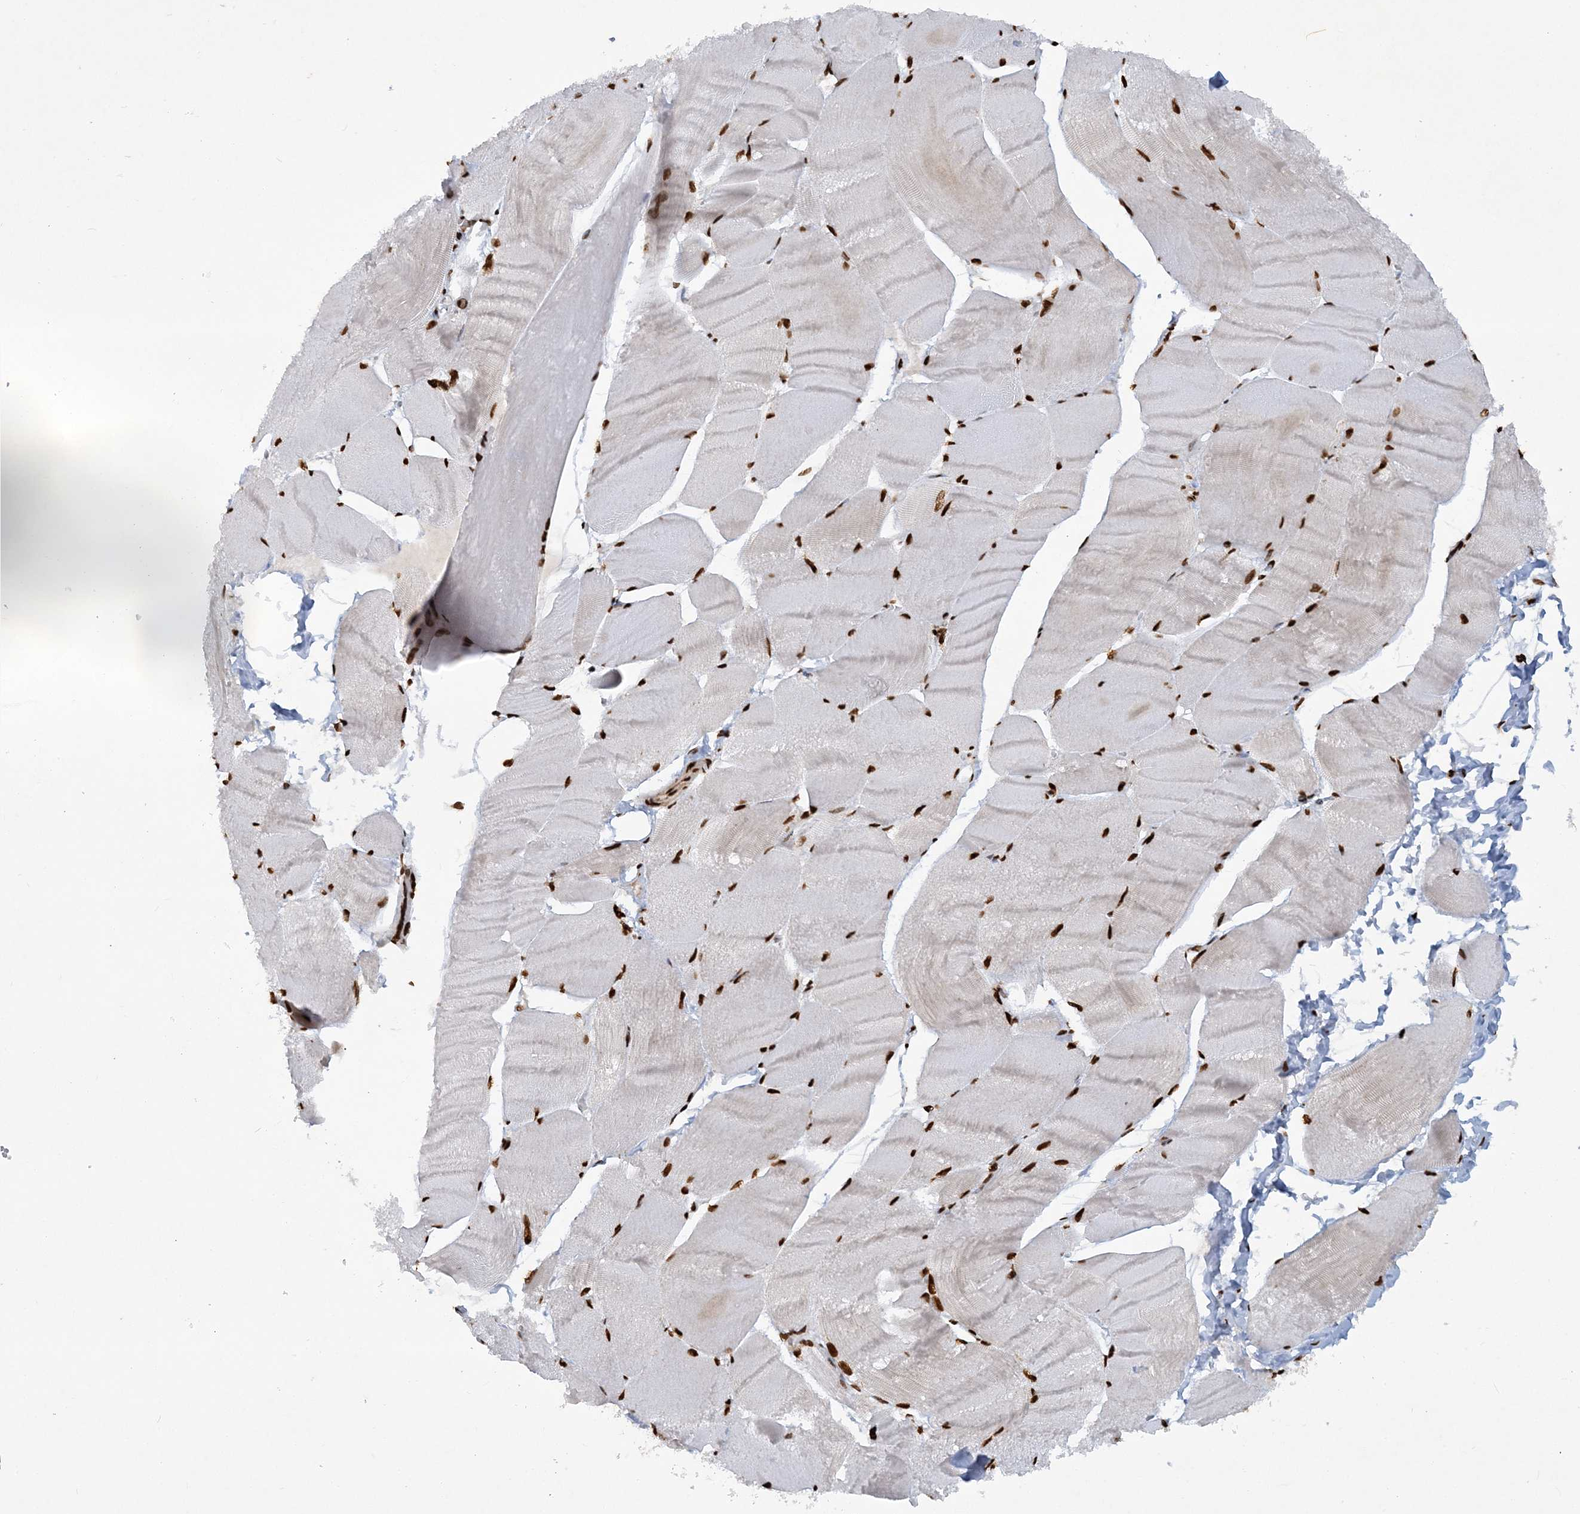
{"staining": {"intensity": "strong", "quantity": ">75%", "location": "nuclear"}, "tissue": "skeletal muscle", "cell_type": "Myocytes", "image_type": "normal", "snomed": [{"axis": "morphology", "description": "Normal tissue, NOS"}, {"axis": "morphology", "description": "Basal cell carcinoma"}, {"axis": "topography", "description": "Skeletal muscle"}], "caption": "Protein staining of unremarkable skeletal muscle displays strong nuclear staining in about >75% of myocytes.", "gene": "DELE1", "patient": {"sex": "female", "age": 64}}